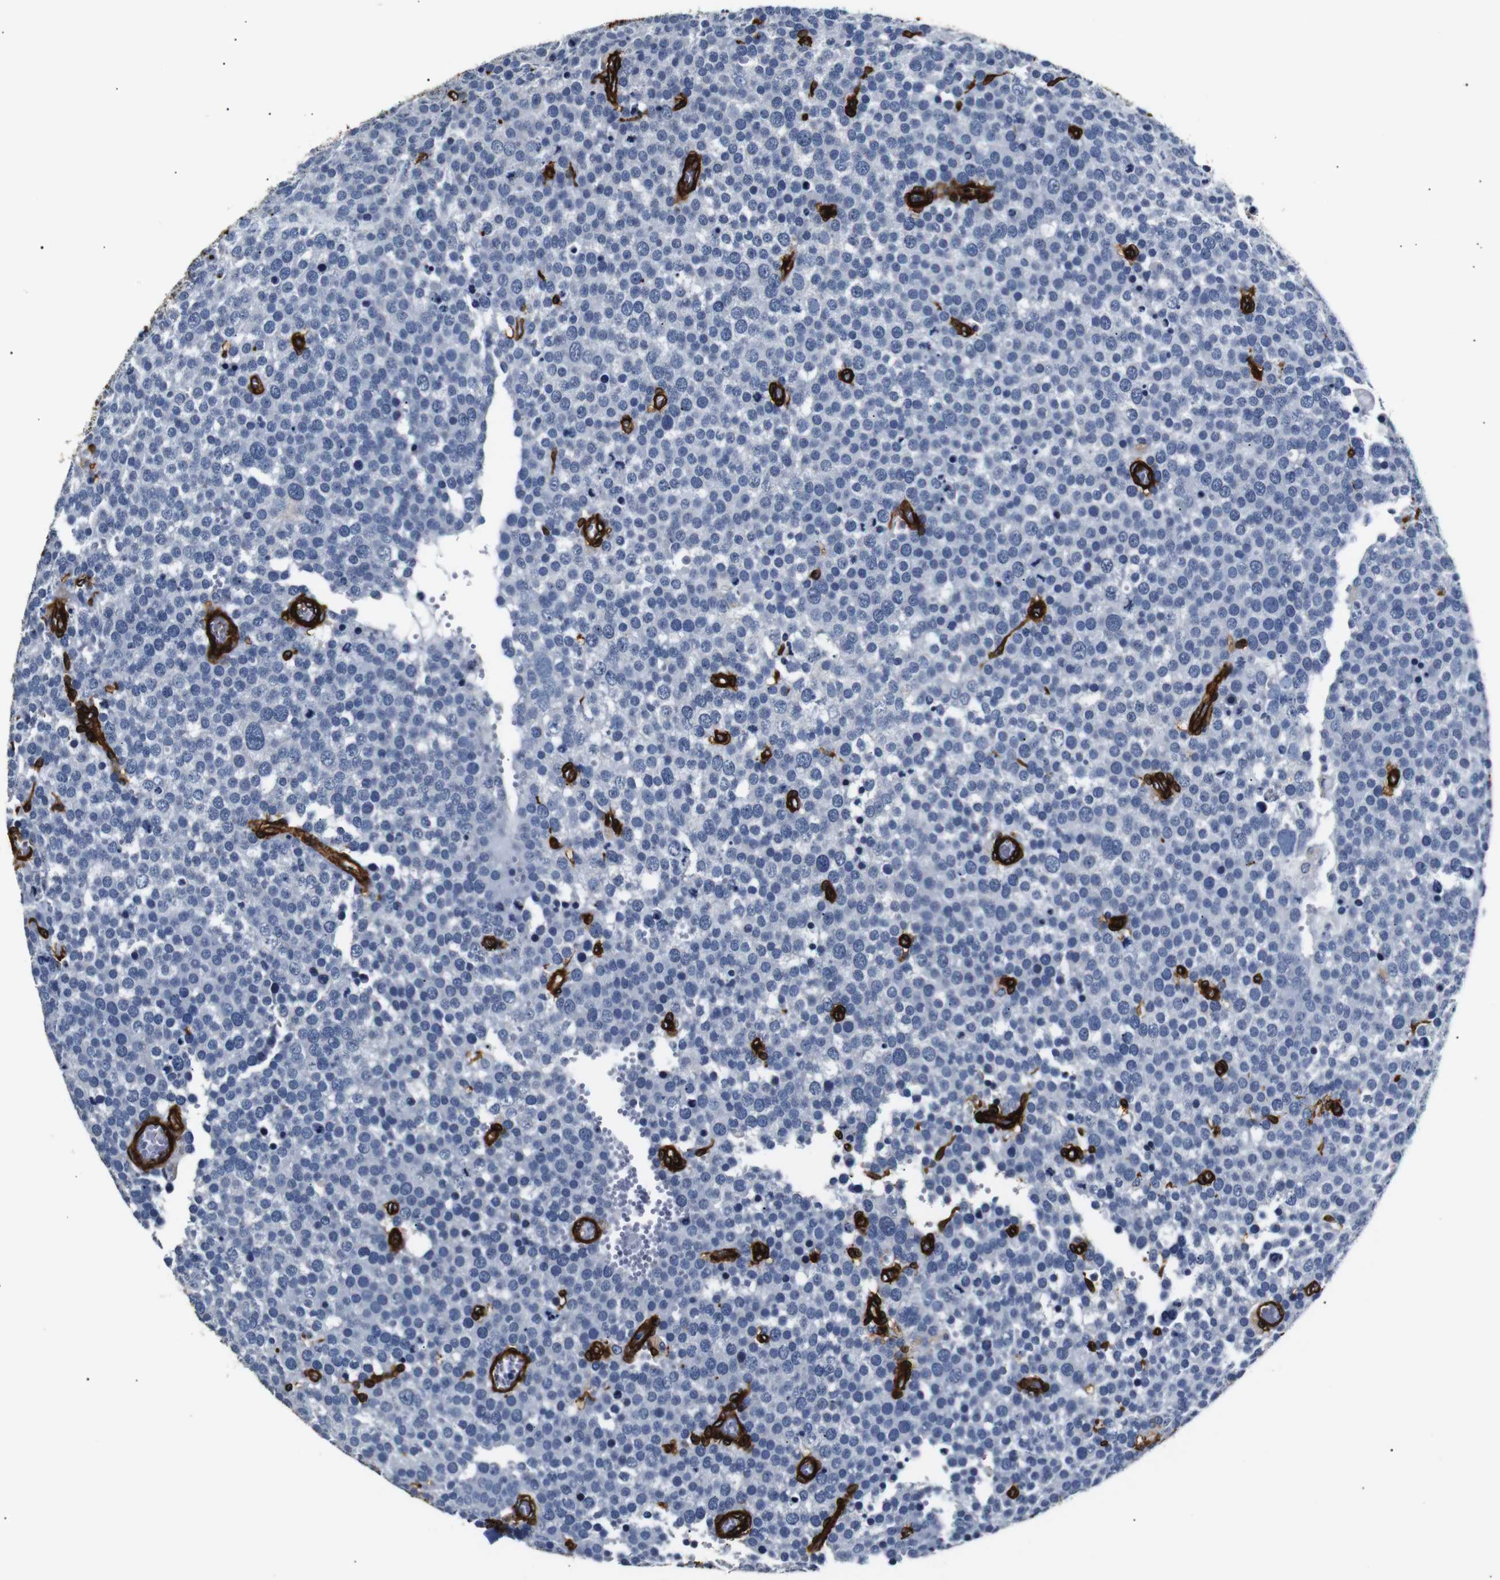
{"staining": {"intensity": "negative", "quantity": "none", "location": "none"}, "tissue": "testis cancer", "cell_type": "Tumor cells", "image_type": "cancer", "snomed": [{"axis": "morphology", "description": "Normal tissue, NOS"}, {"axis": "morphology", "description": "Seminoma, NOS"}, {"axis": "topography", "description": "Testis"}], "caption": "Immunohistochemical staining of testis seminoma exhibits no significant expression in tumor cells. (Immunohistochemistry, brightfield microscopy, high magnification).", "gene": "CAV2", "patient": {"sex": "male", "age": 71}}